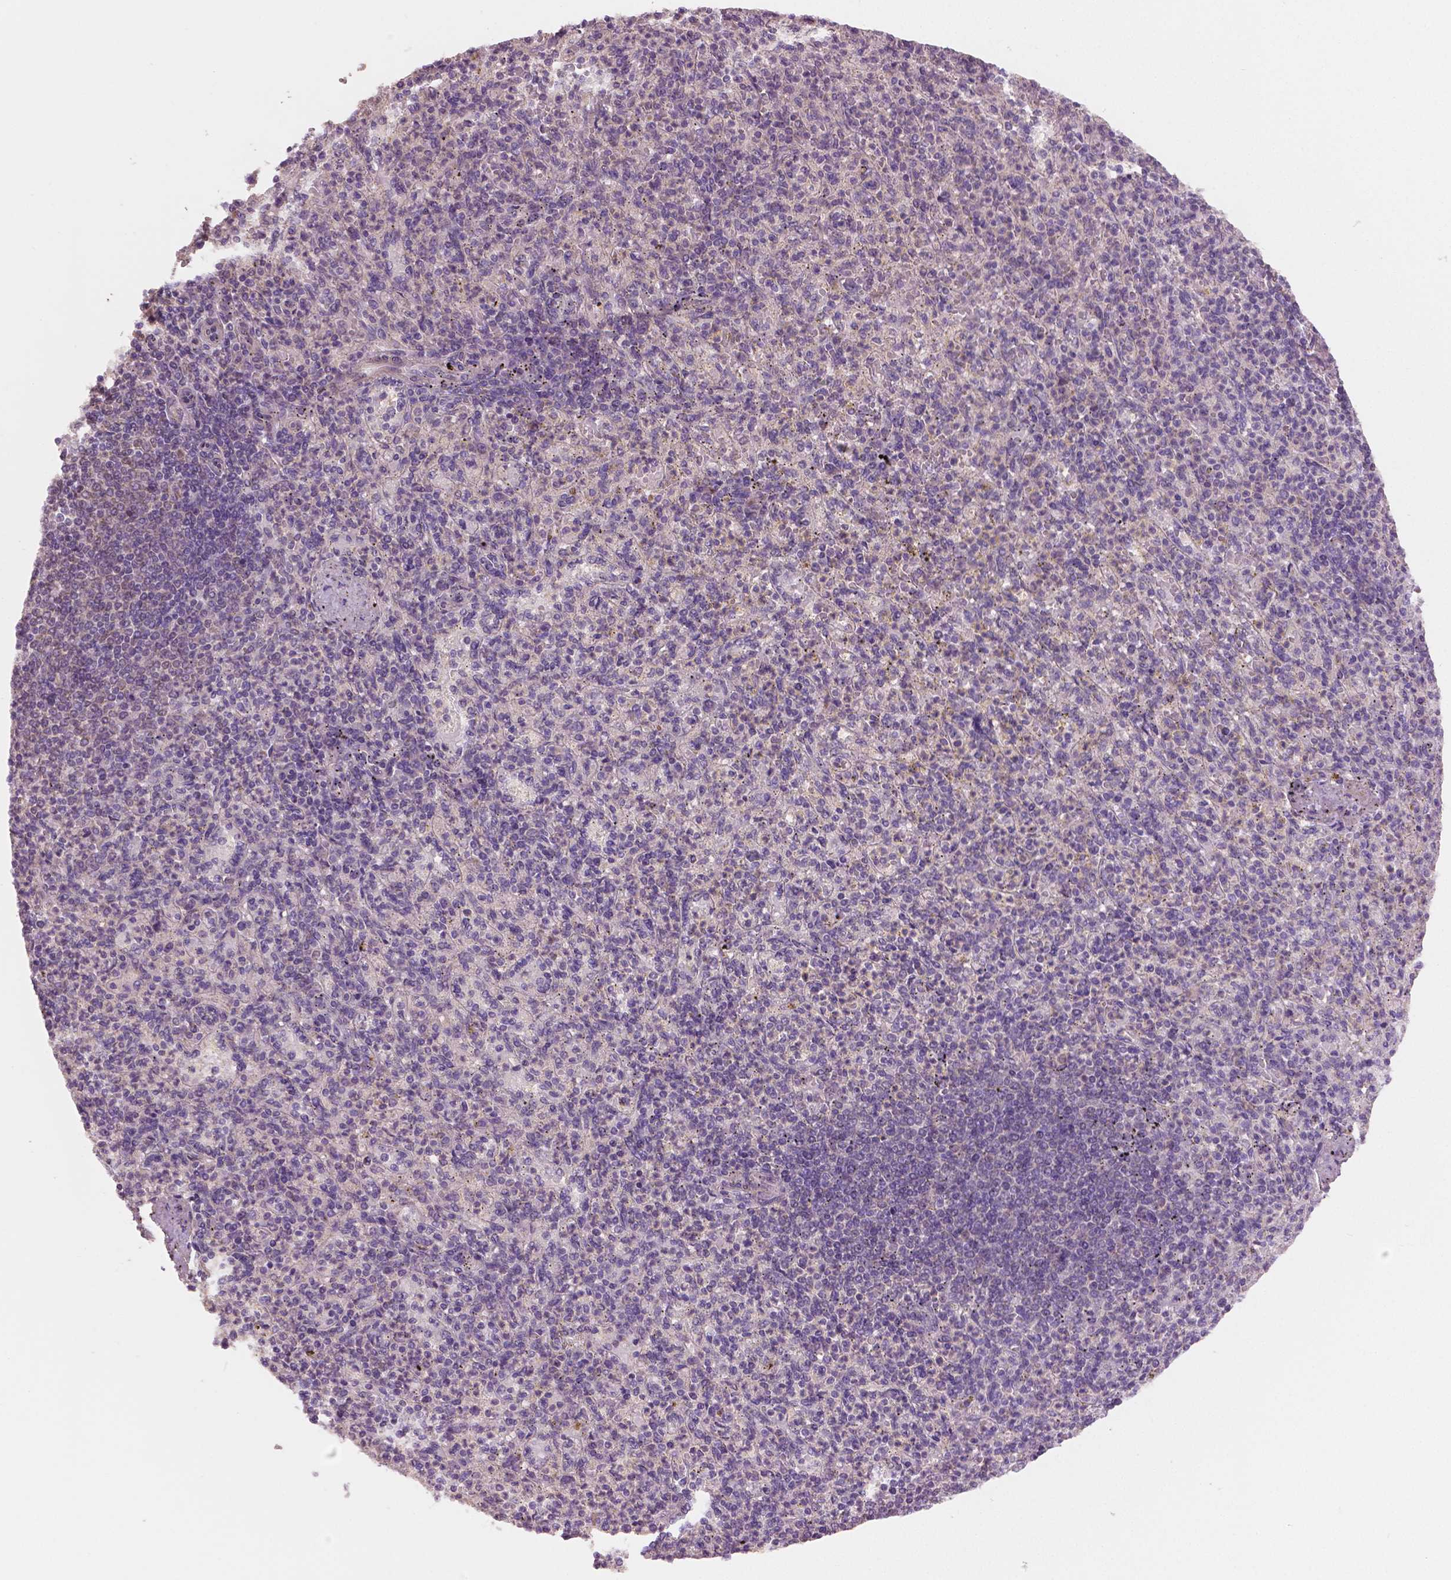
{"staining": {"intensity": "negative", "quantity": "none", "location": "none"}, "tissue": "spleen", "cell_type": "Cells in red pulp", "image_type": "normal", "snomed": [{"axis": "morphology", "description": "Normal tissue, NOS"}, {"axis": "topography", "description": "Spleen"}], "caption": "High power microscopy micrograph of an immunohistochemistry (IHC) image of unremarkable spleen, revealing no significant expression in cells in red pulp.", "gene": "CLBA1", "patient": {"sex": "female", "age": 74}}